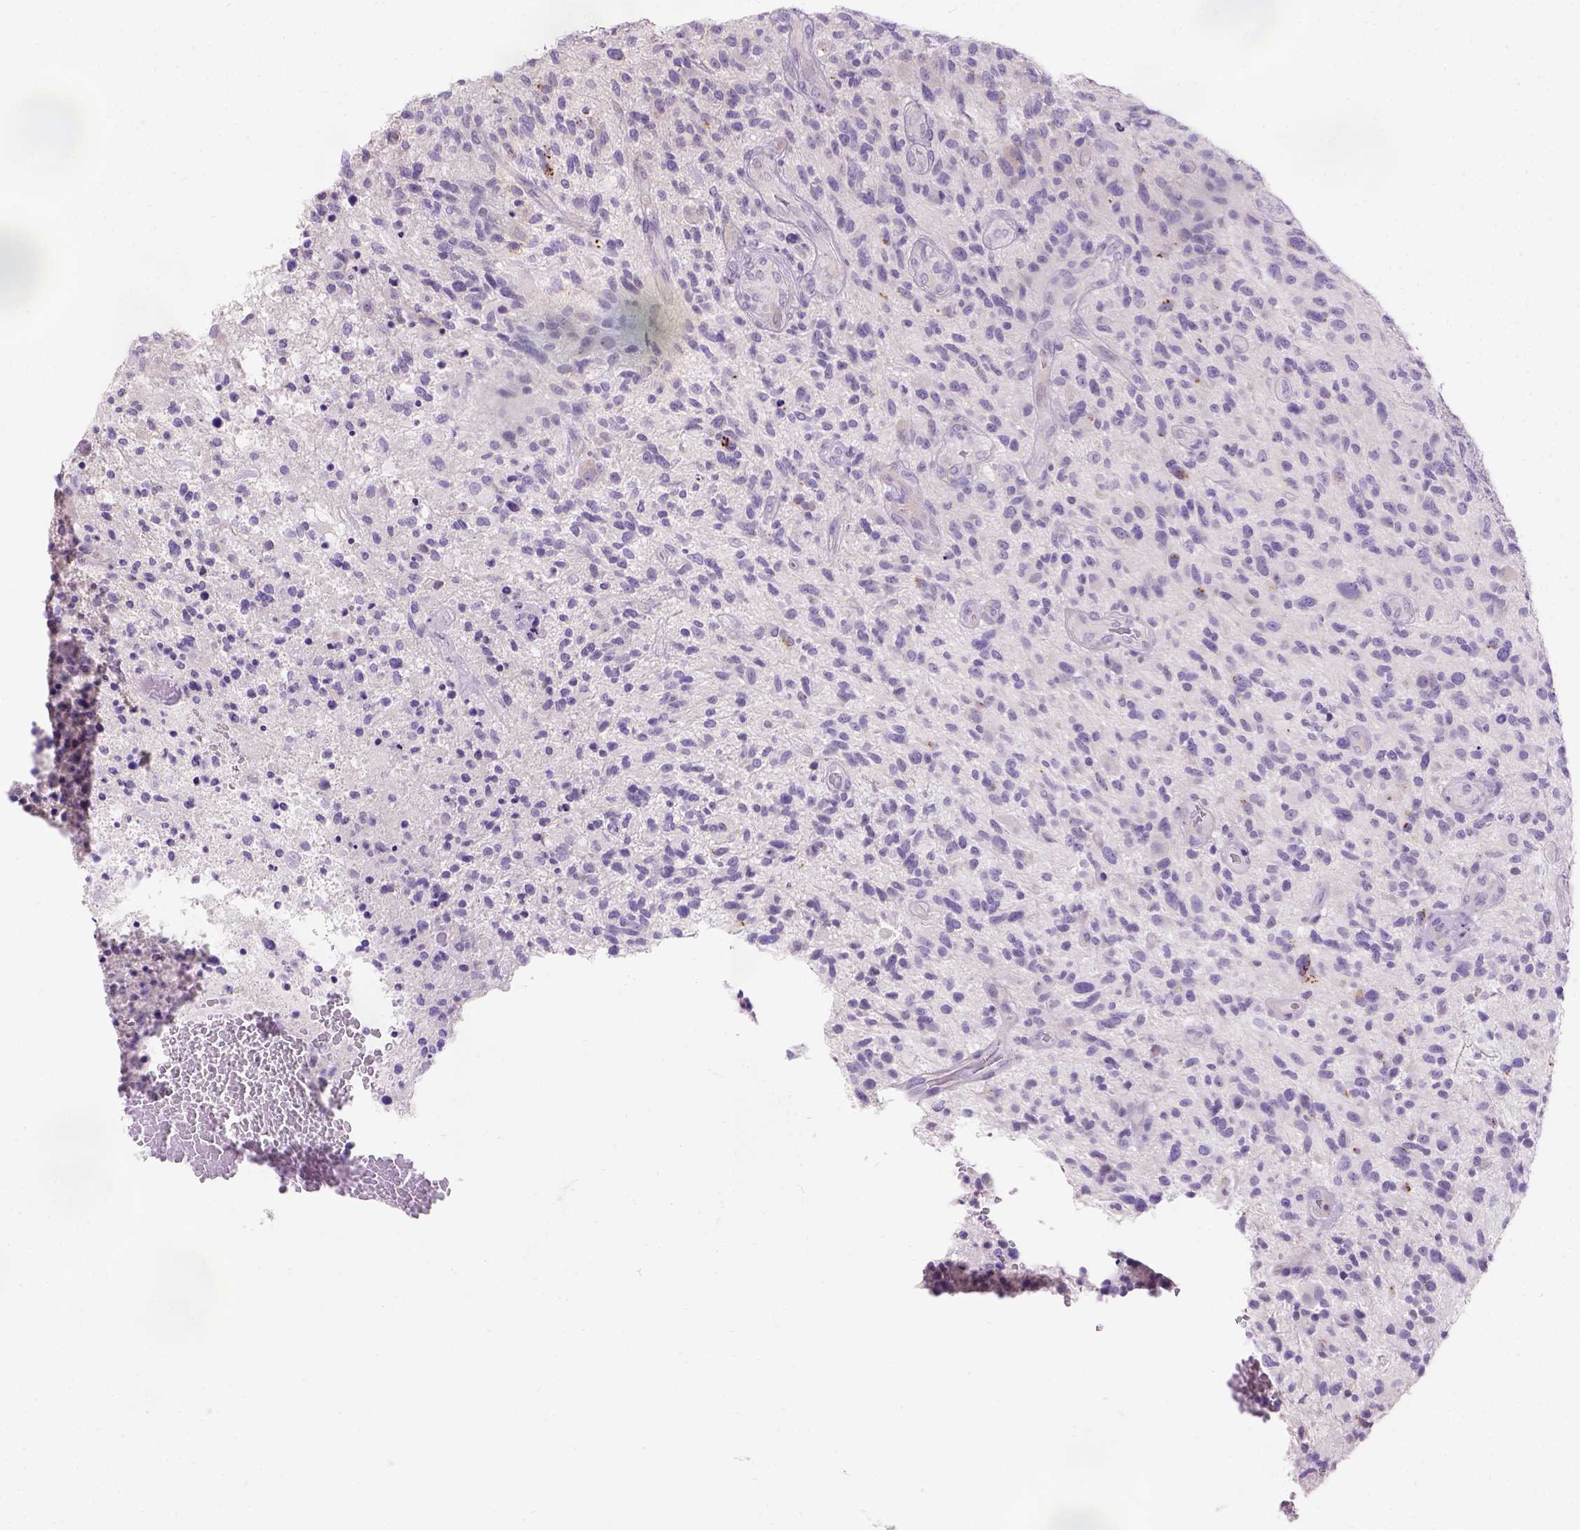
{"staining": {"intensity": "negative", "quantity": "none", "location": "none"}, "tissue": "glioma", "cell_type": "Tumor cells", "image_type": "cancer", "snomed": [{"axis": "morphology", "description": "Glioma, malignant, High grade"}, {"axis": "topography", "description": "Brain"}], "caption": "High magnification brightfield microscopy of high-grade glioma (malignant) stained with DAB (3,3'-diaminobenzidine) (brown) and counterstained with hematoxylin (blue): tumor cells show no significant expression.", "gene": "C20orf144", "patient": {"sex": "male", "age": 47}}